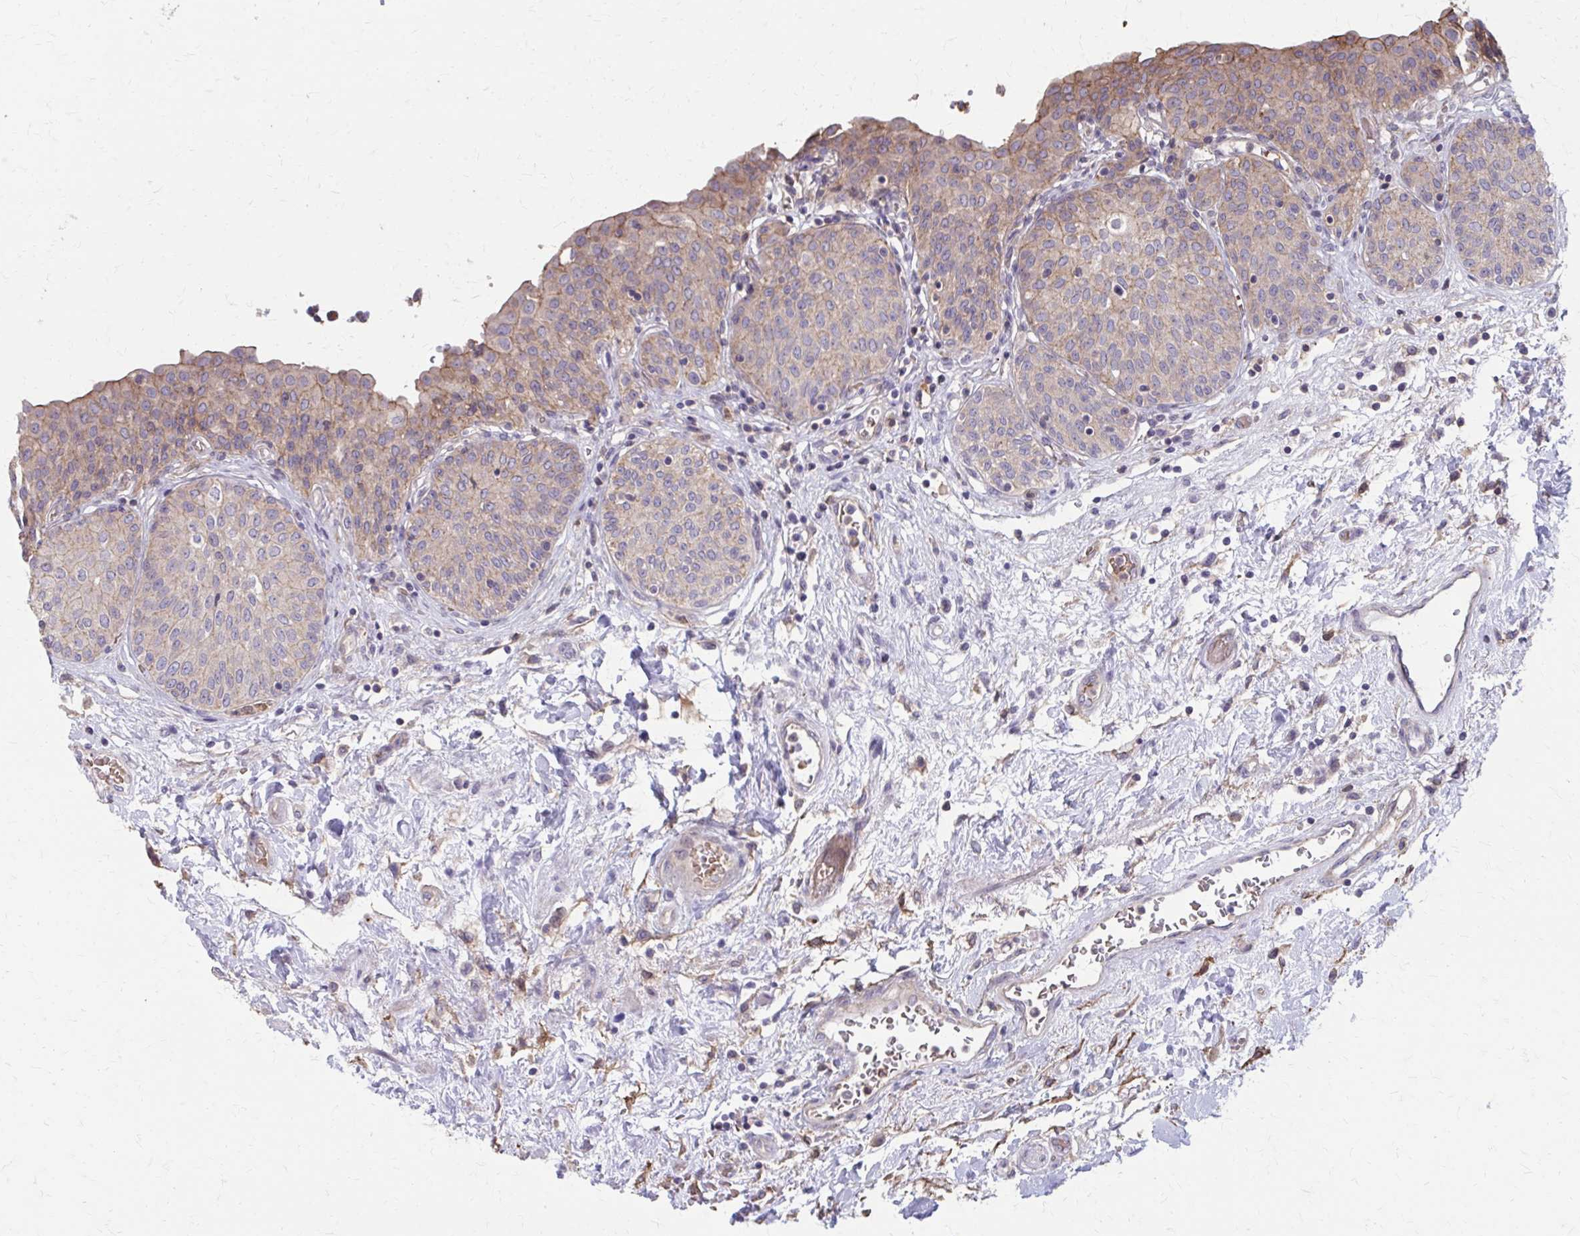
{"staining": {"intensity": "weak", "quantity": "25%-75%", "location": "cytoplasmic/membranous"}, "tissue": "urinary bladder", "cell_type": "Urothelial cells", "image_type": "normal", "snomed": [{"axis": "morphology", "description": "Normal tissue, NOS"}, {"axis": "topography", "description": "Urinary bladder"}], "caption": "Urinary bladder stained with a brown dye displays weak cytoplasmic/membranous positive staining in approximately 25%-75% of urothelial cells.", "gene": "MMP14", "patient": {"sex": "male", "age": 68}}